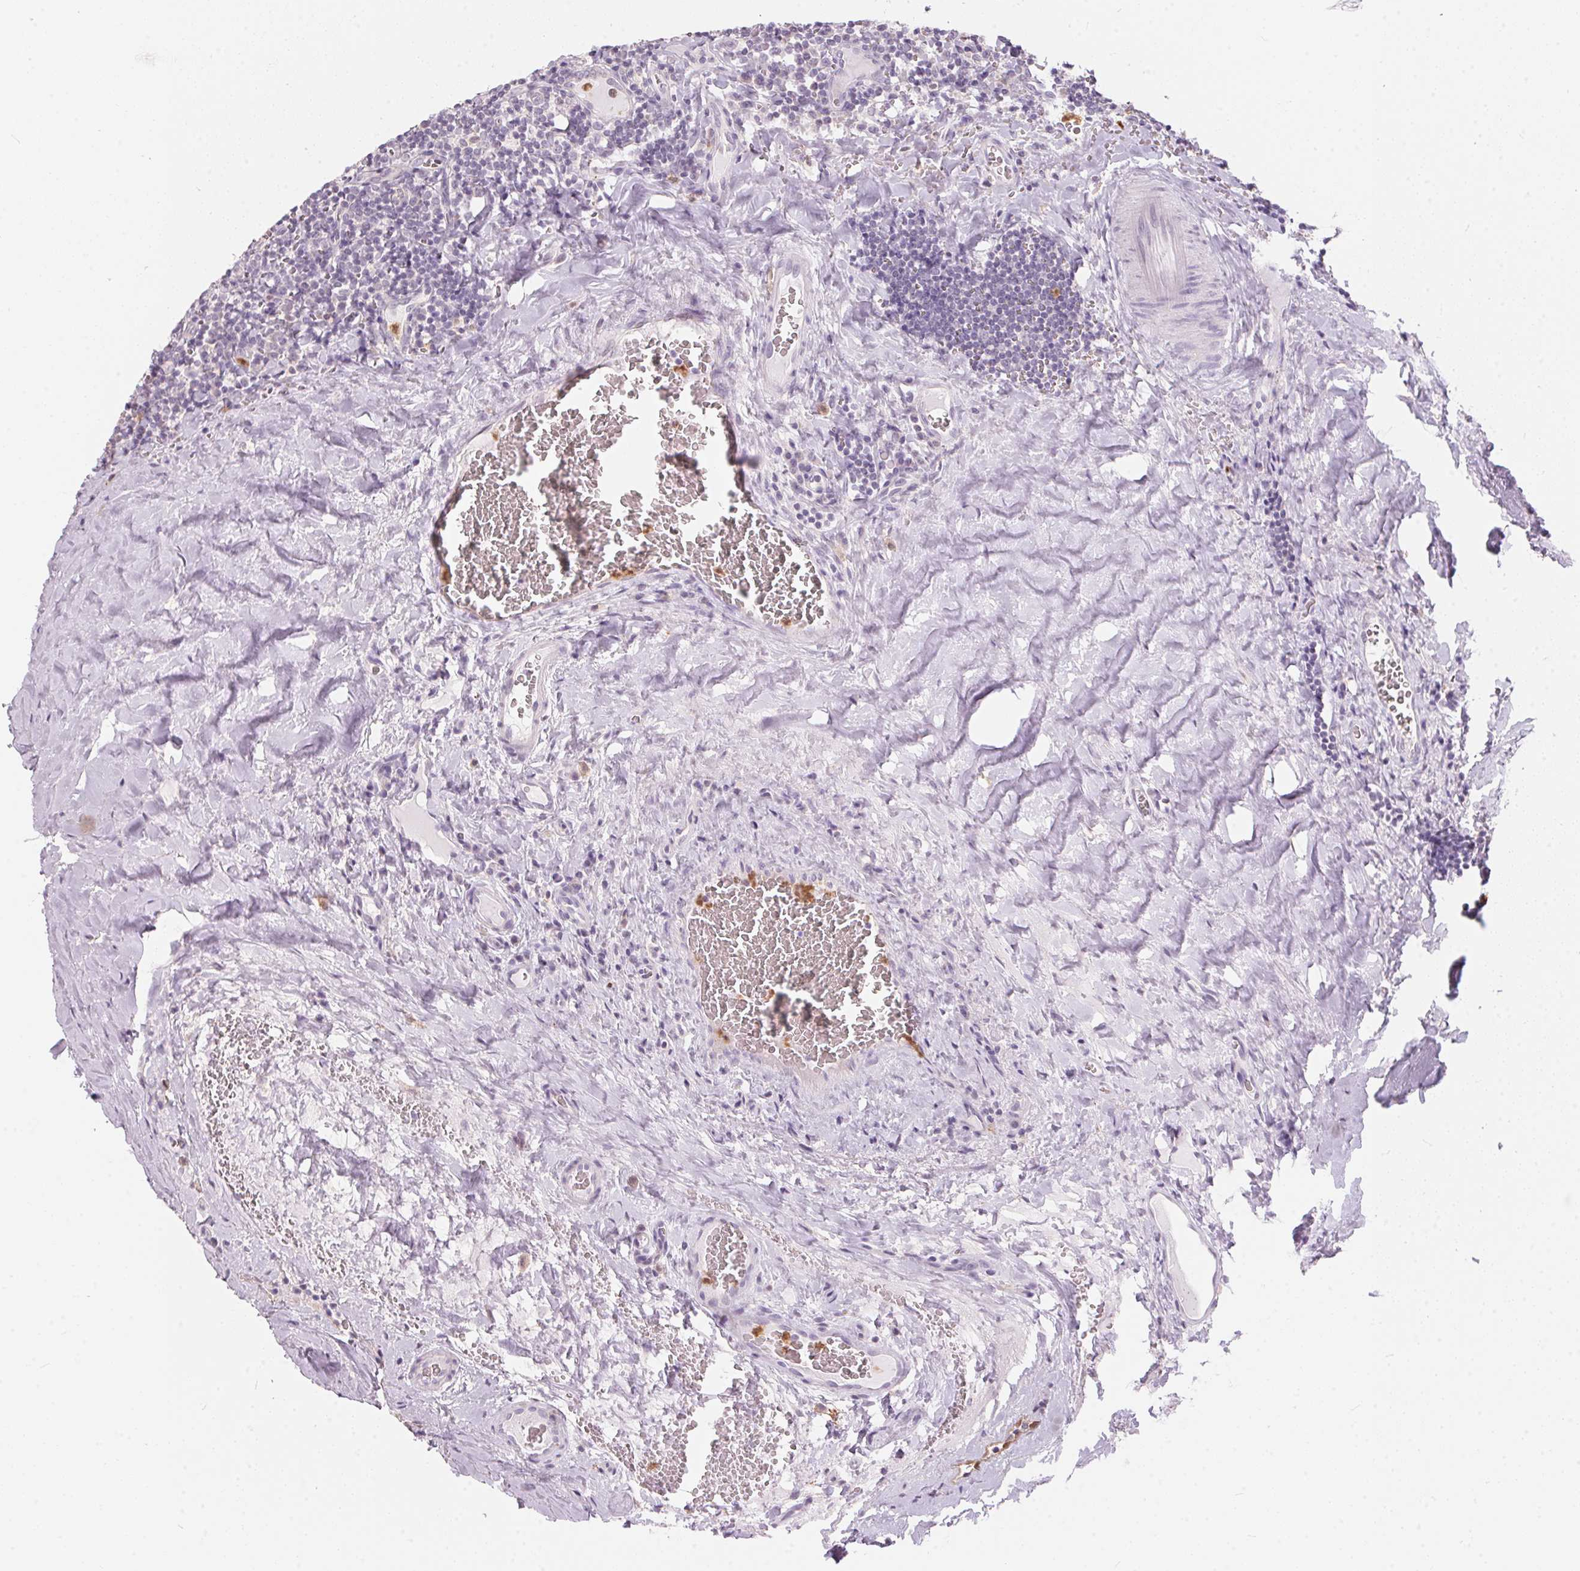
{"staining": {"intensity": "negative", "quantity": "none", "location": "none"}, "tissue": "tonsil", "cell_type": "Germinal center cells", "image_type": "normal", "snomed": [{"axis": "morphology", "description": "Normal tissue, NOS"}, {"axis": "morphology", "description": "Inflammation, NOS"}, {"axis": "topography", "description": "Tonsil"}], "caption": "High power microscopy image of an immunohistochemistry histopathology image of benign tonsil, revealing no significant staining in germinal center cells.", "gene": "SERPINB1", "patient": {"sex": "female", "age": 31}}